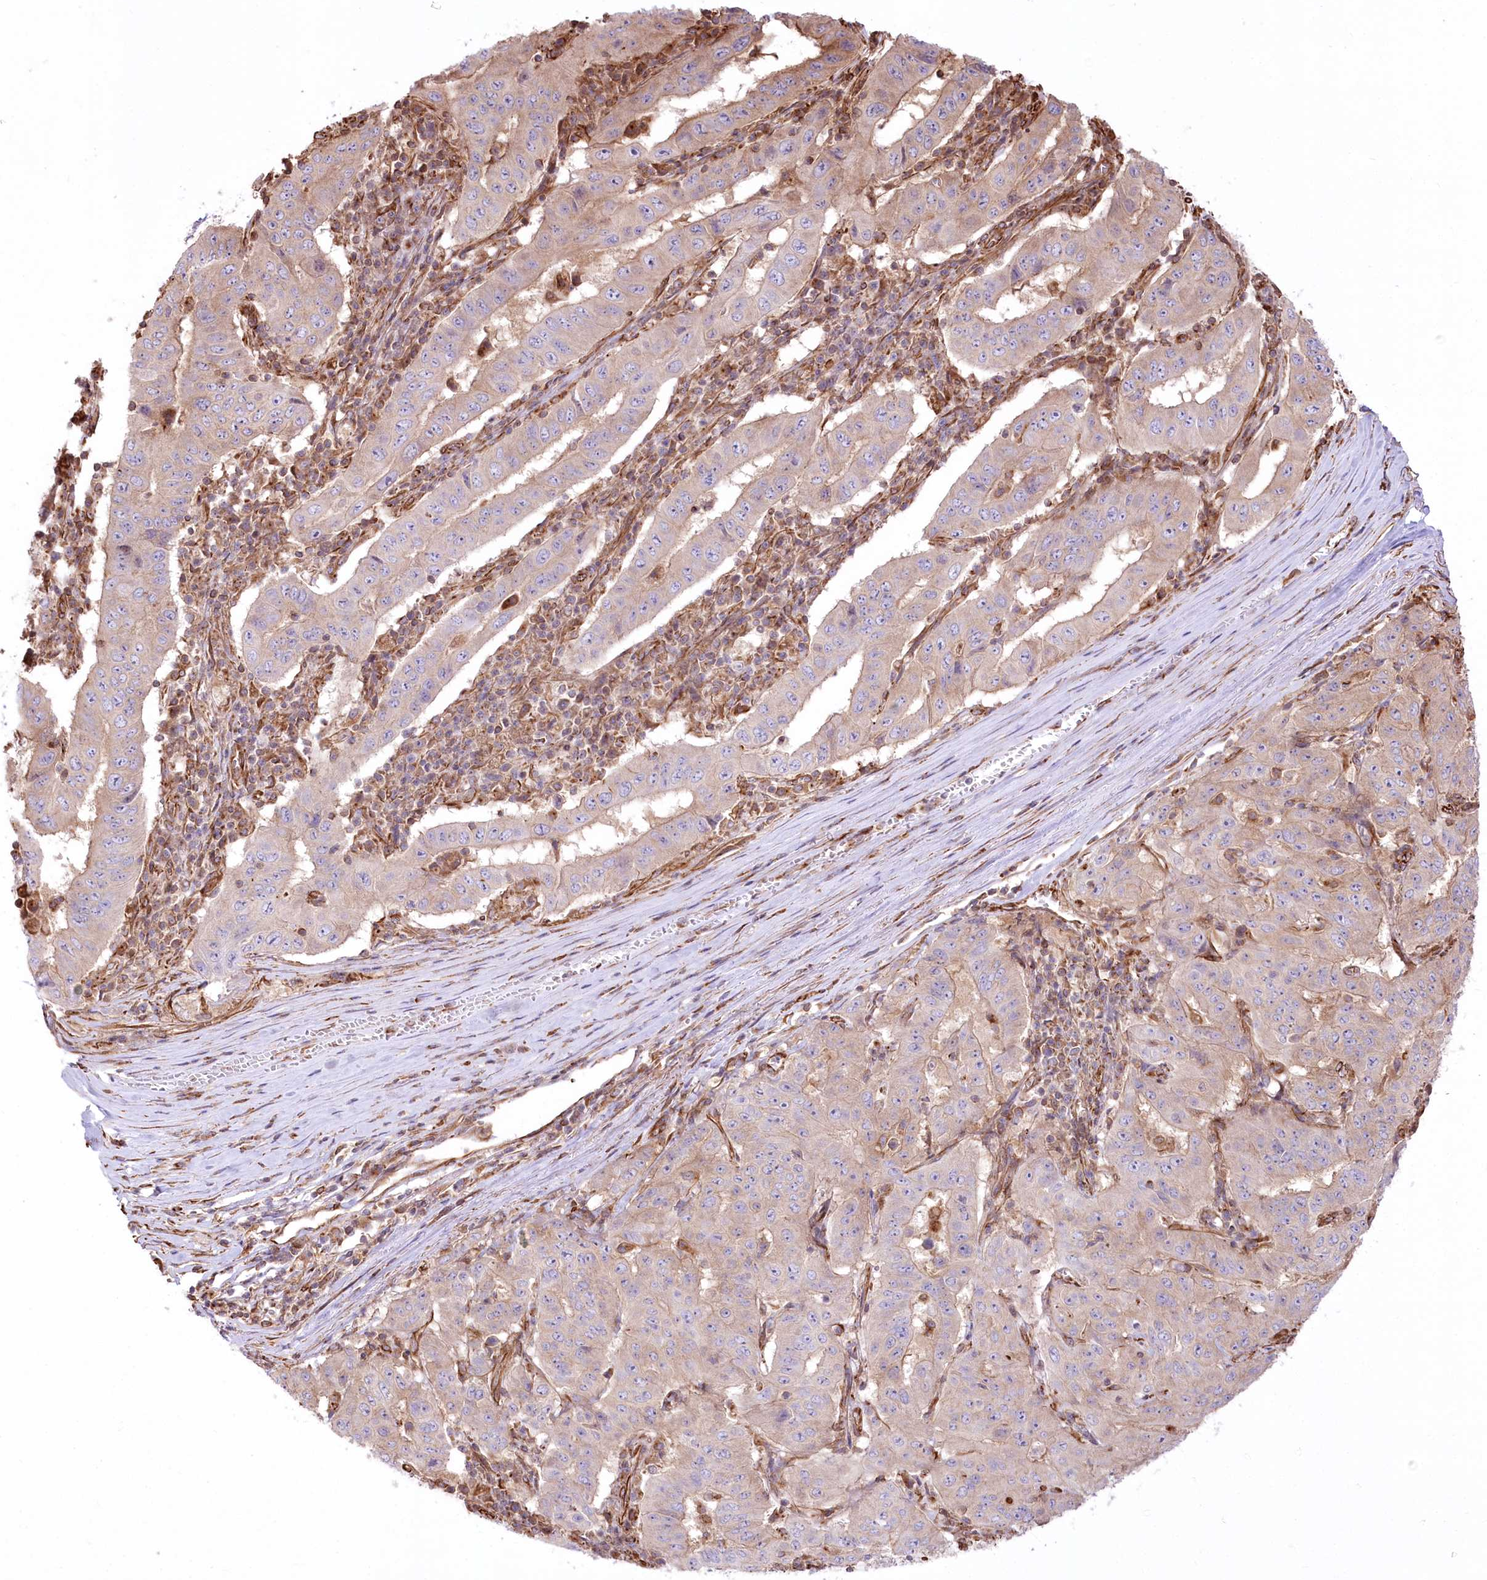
{"staining": {"intensity": "weak", "quantity": "25%-75%", "location": "cytoplasmic/membranous"}, "tissue": "pancreatic cancer", "cell_type": "Tumor cells", "image_type": "cancer", "snomed": [{"axis": "morphology", "description": "Adenocarcinoma, NOS"}, {"axis": "topography", "description": "Pancreas"}], "caption": "A photomicrograph of adenocarcinoma (pancreatic) stained for a protein exhibits weak cytoplasmic/membranous brown staining in tumor cells.", "gene": "TTC1", "patient": {"sex": "male", "age": 63}}